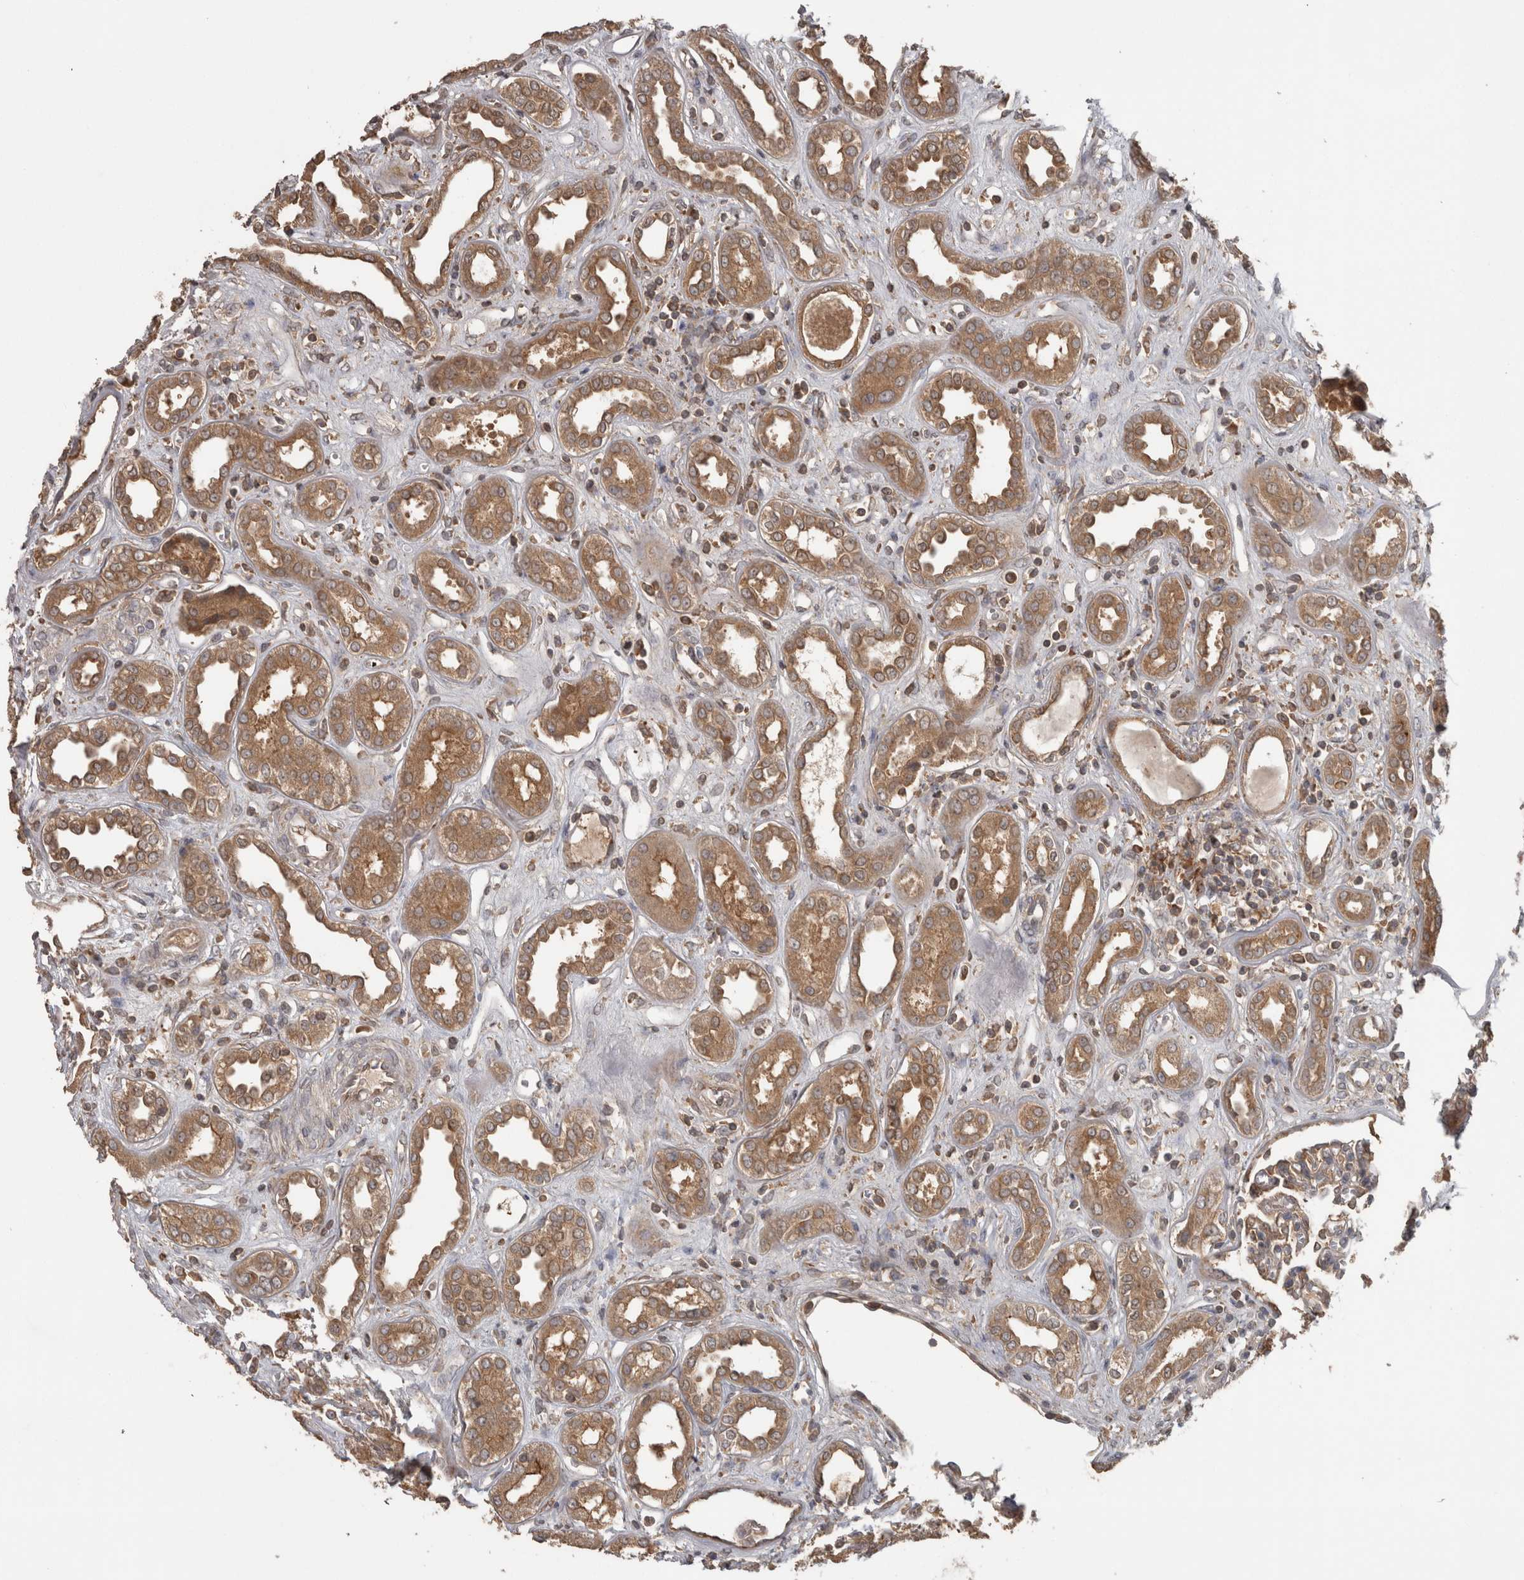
{"staining": {"intensity": "moderate", "quantity": ">75%", "location": "cytoplasmic/membranous"}, "tissue": "kidney", "cell_type": "Cells in glomeruli", "image_type": "normal", "snomed": [{"axis": "morphology", "description": "Normal tissue, NOS"}, {"axis": "topography", "description": "Kidney"}], "caption": "About >75% of cells in glomeruli in normal kidney show moderate cytoplasmic/membranous protein positivity as visualized by brown immunohistochemical staining.", "gene": "MICU3", "patient": {"sex": "male", "age": 59}}